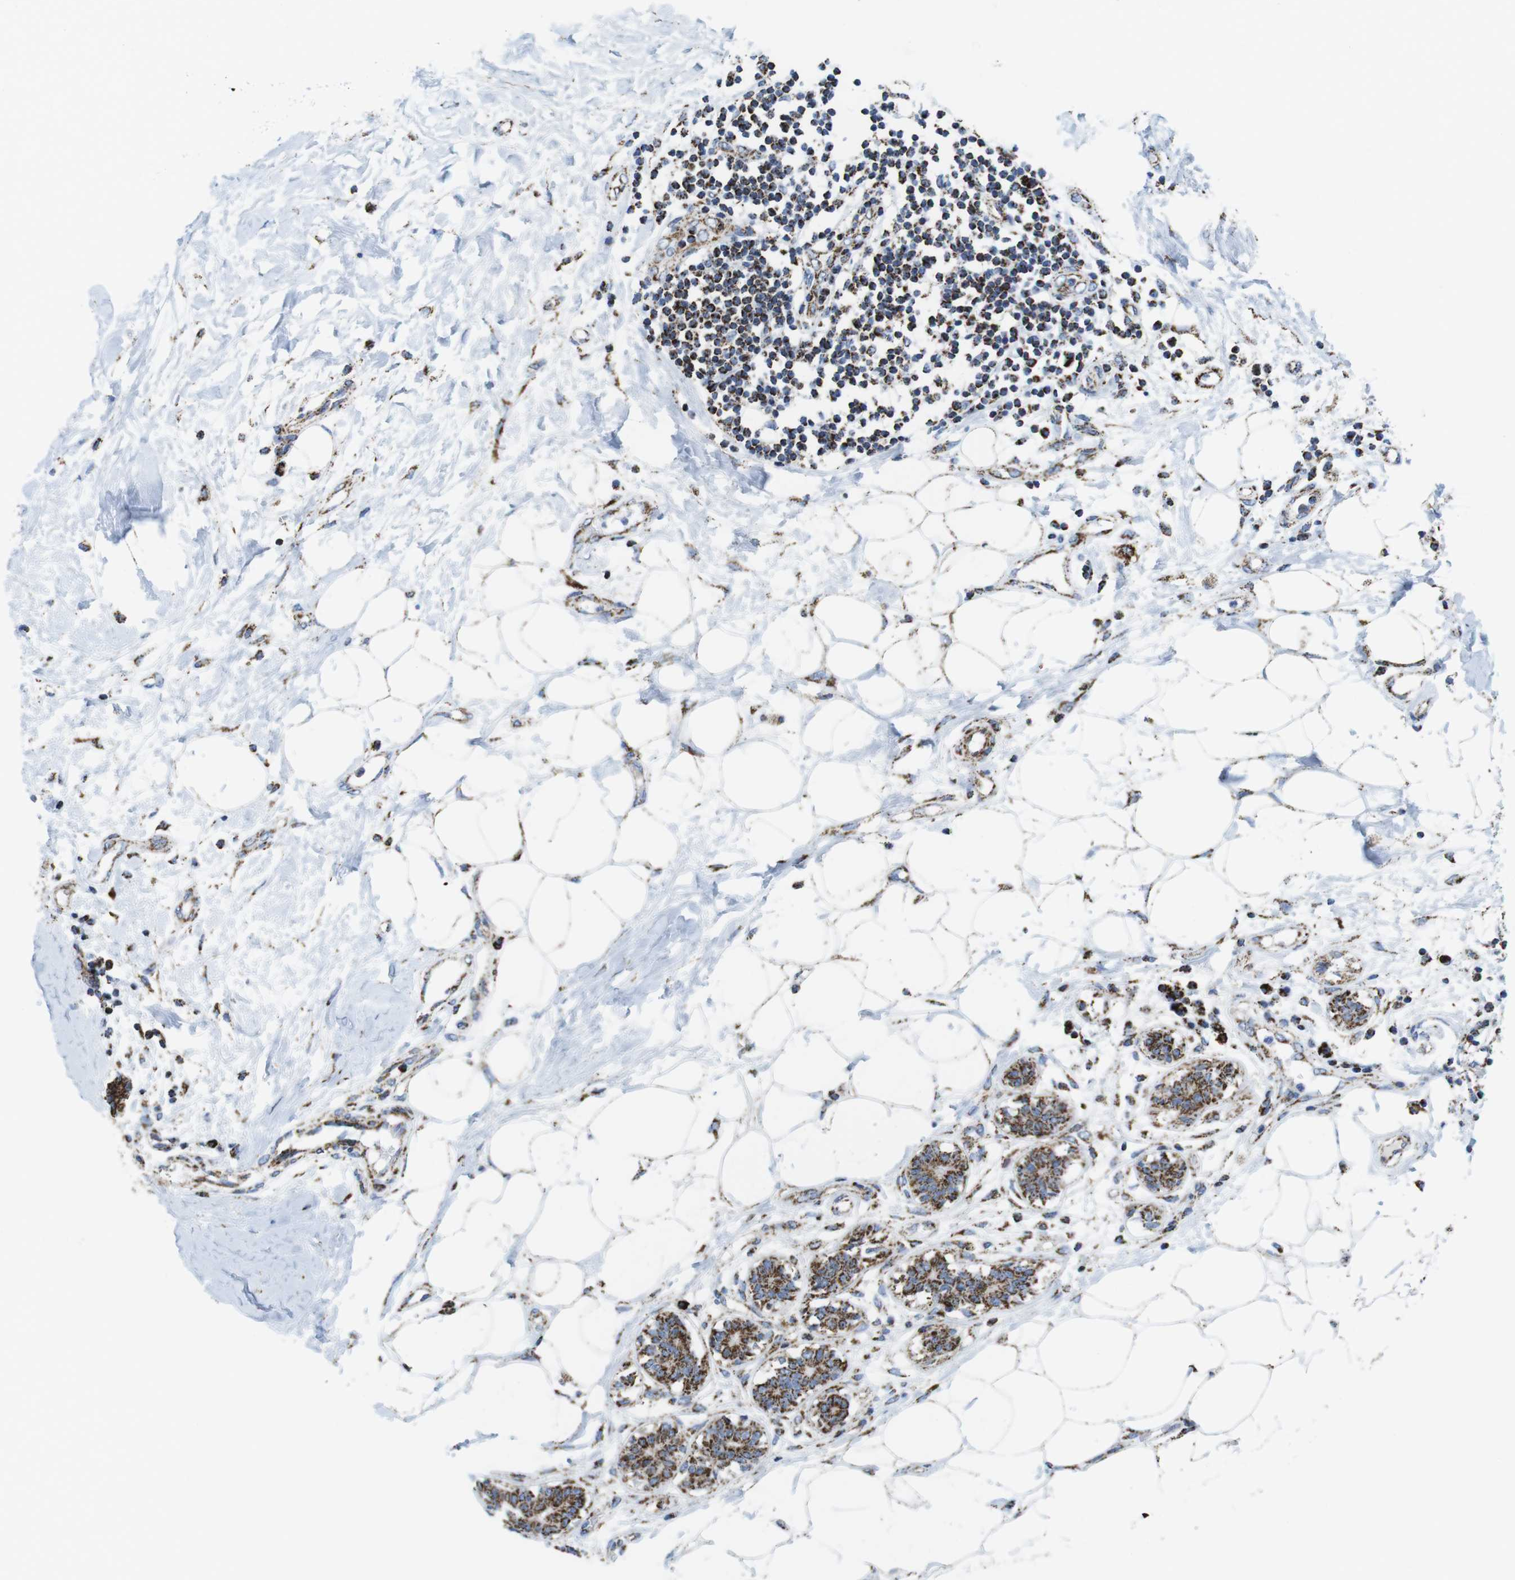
{"staining": {"intensity": "moderate", "quantity": ">75%", "location": "cytoplasmic/membranous"}, "tissue": "breast cancer", "cell_type": "Tumor cells", "image_type": "cancer", "snomed": [{"axis": "morphology", "description": "Duct carcinoma"}, {"axis": "topography", "description": "Breast"}], "caption": "Infiltrating ductal carcinoma (breast) was stained to show a protein in brown. There is medium levels of moderate cytoplasmic/membranous staining in approximately >75% of tumor cells. (IHC, brightfield microscopy, high magnification).", "gene": "ATP5PO", "patient": {"sex": "female", "age": 40}}